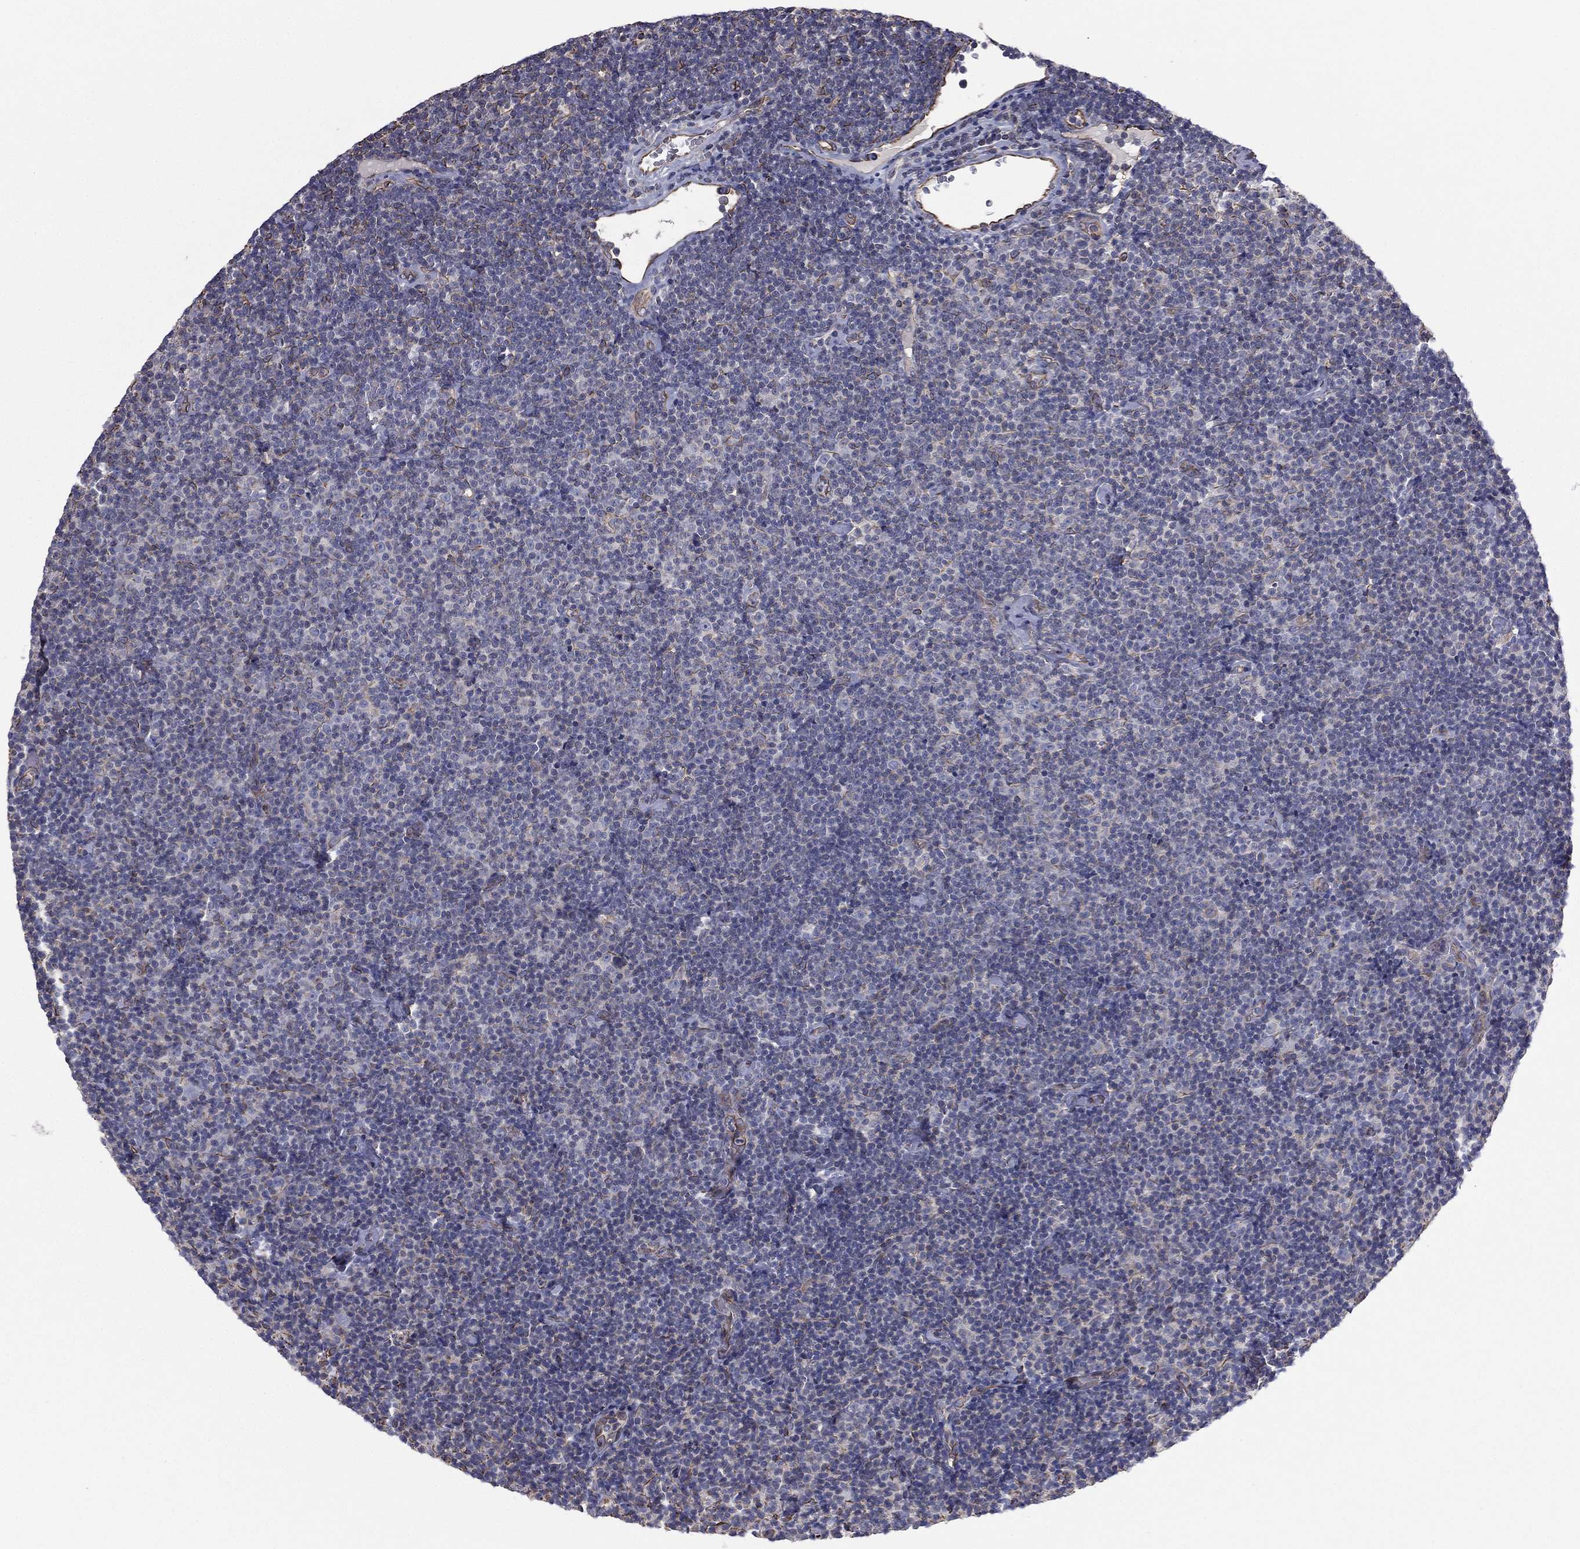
{"staining": {"intensity": "negative", "quantity": "none", "location": "none"}, "tissue": "lymphoma", "cell_type": "Tumor cells", "image_type": "cancer", "snomed": [{"axis": "morphology", "description": "Malignant lymphoma, non-Hodgkin's type, Low grade"}, {"axis": "topography", "description": "Lymph node"}], "caption": "An image of malignant lymphoma, non-Hodgkin's type (low-grade) stained for a protein displays no brown staining in tumor cells.", "gene": "SCUBE1", "patient": {"sex": "male", "age": 81}}